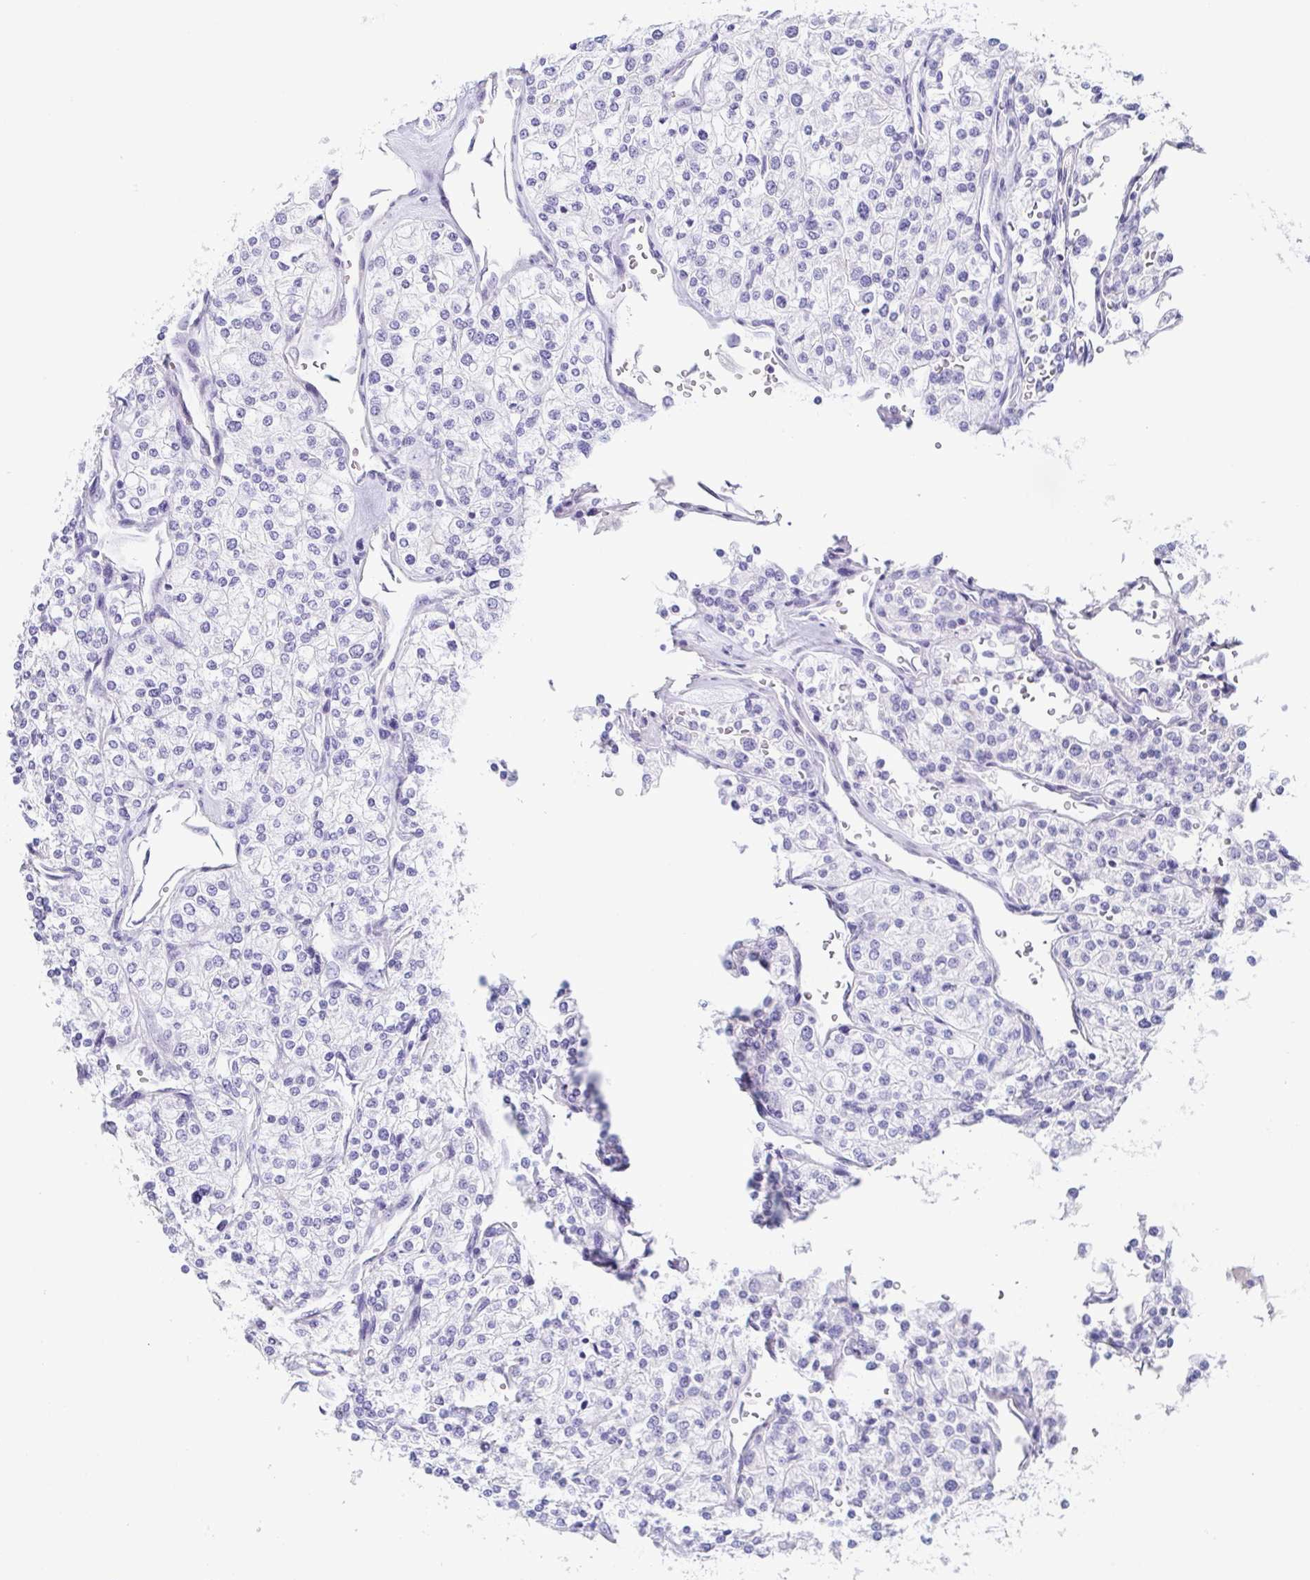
{"staining": {"intensity": "negative", "quantity": "none", "location": "none"}, "tissue": "renal cancer", "cell_type": "Tumor cells", "image_type": "cancer", "snomed": [{"axis": "morphology", "description": "Adenocarcinoma, NOS"}, {"axis": "topography", "description": "Kidney"}], "caption": "This is an immunohistochemistry micrograph of renal cancer (adenocarcinoma). There is no positivity in tumor cells.", "gene": "PRR4", "patient": {"sex": "male", "age": 80}}